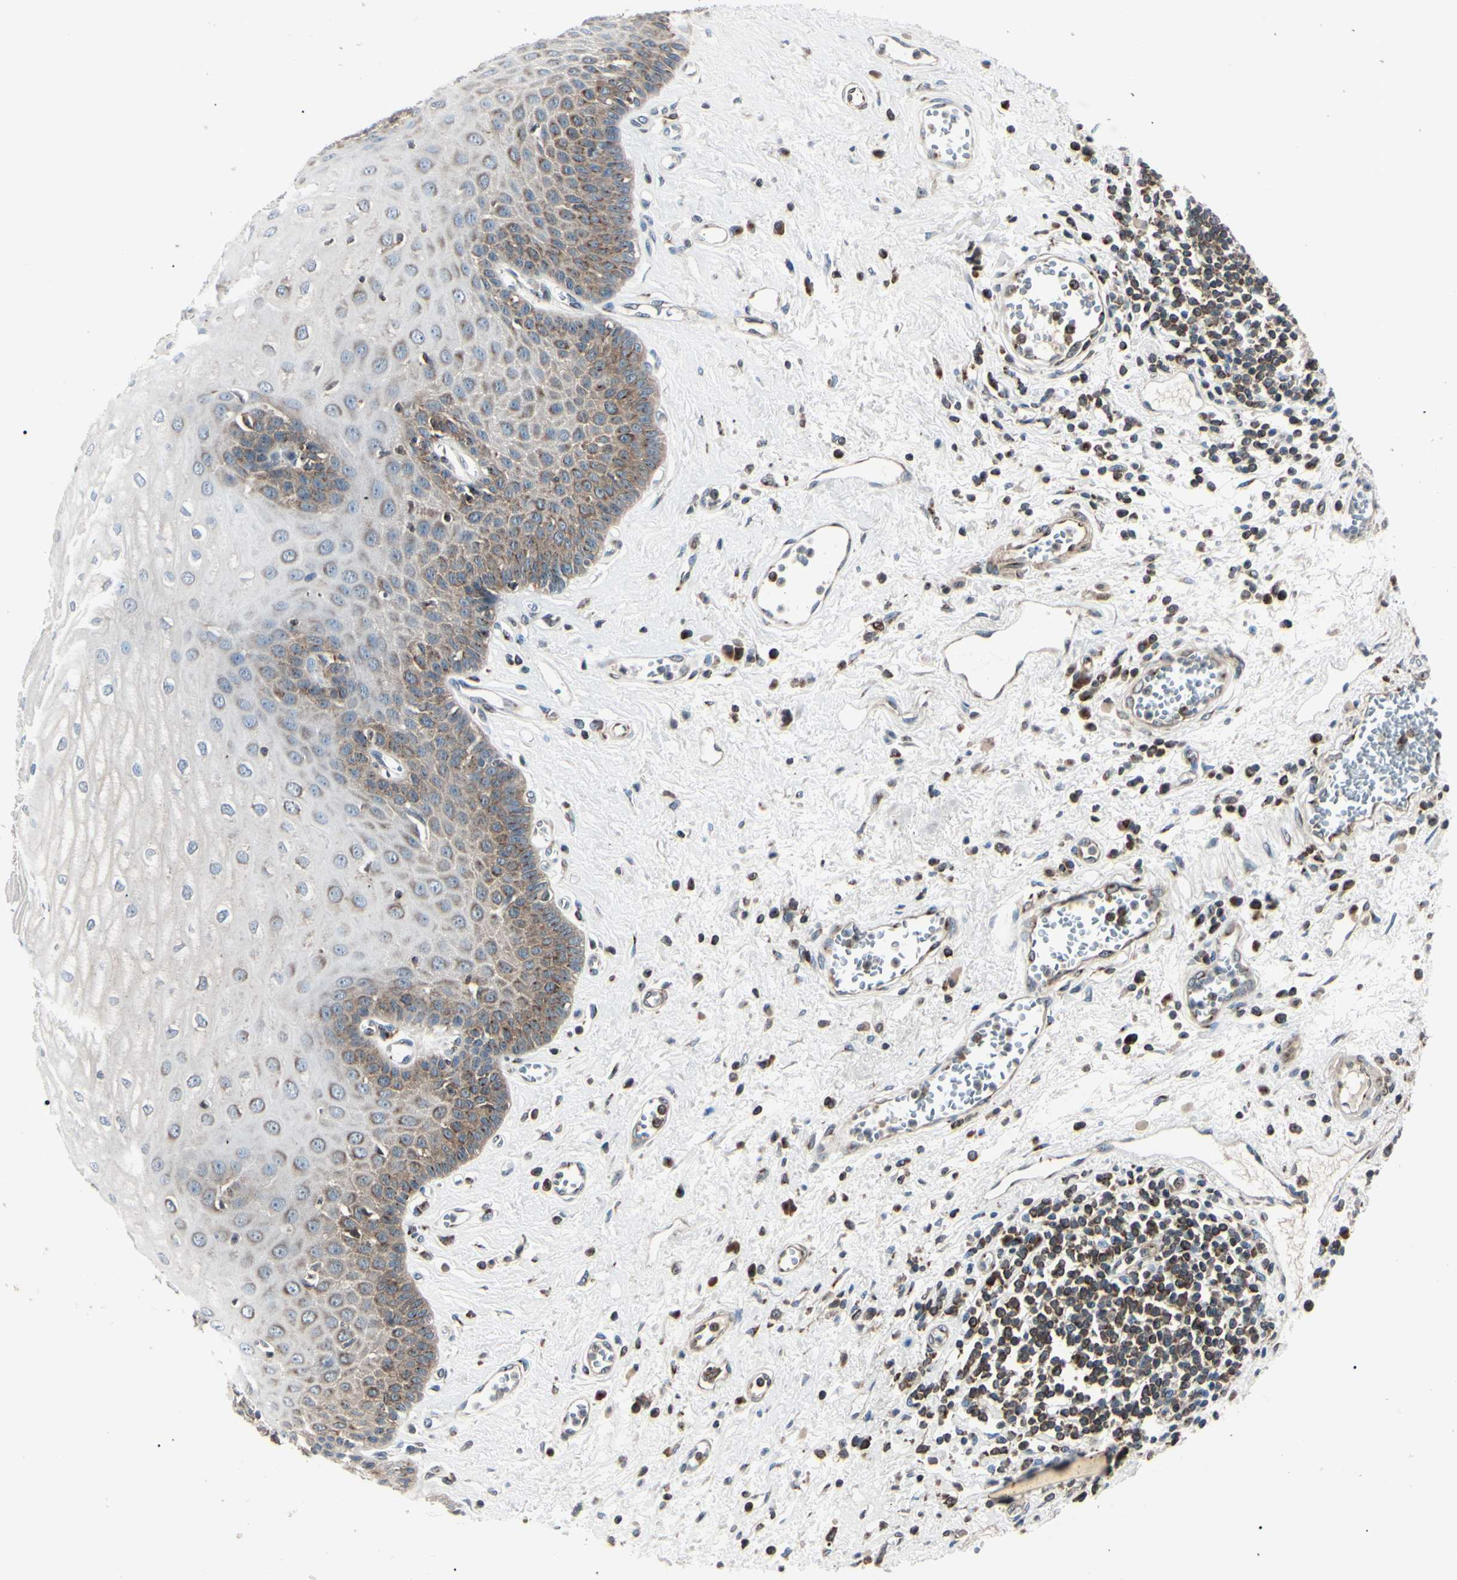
{"staining": {"intensity": "moderate", "quantity": "<25%", "location": "cytoplasmic/membranous"}, "tissue": "esophagus", "cell_type": "Squamous epithelial cells", "image_type": "normal", "snomed": [{"axis": "morphology", "description": "Normal tissue, NOS"}, {"axis": "morphology", "description": "Squamous cell carcinoma, NOS"}, {"axis": "topography", "description": "Esophagus"}], "caption": "Immunohistochemical staining of benign human esophagus shows moderate cytoplasmic/membranous protein expression in approximately <25% of squamous epithelial cells.", "gene": "MAPRE1", "patient": {"sex": "male", "age": 65}}